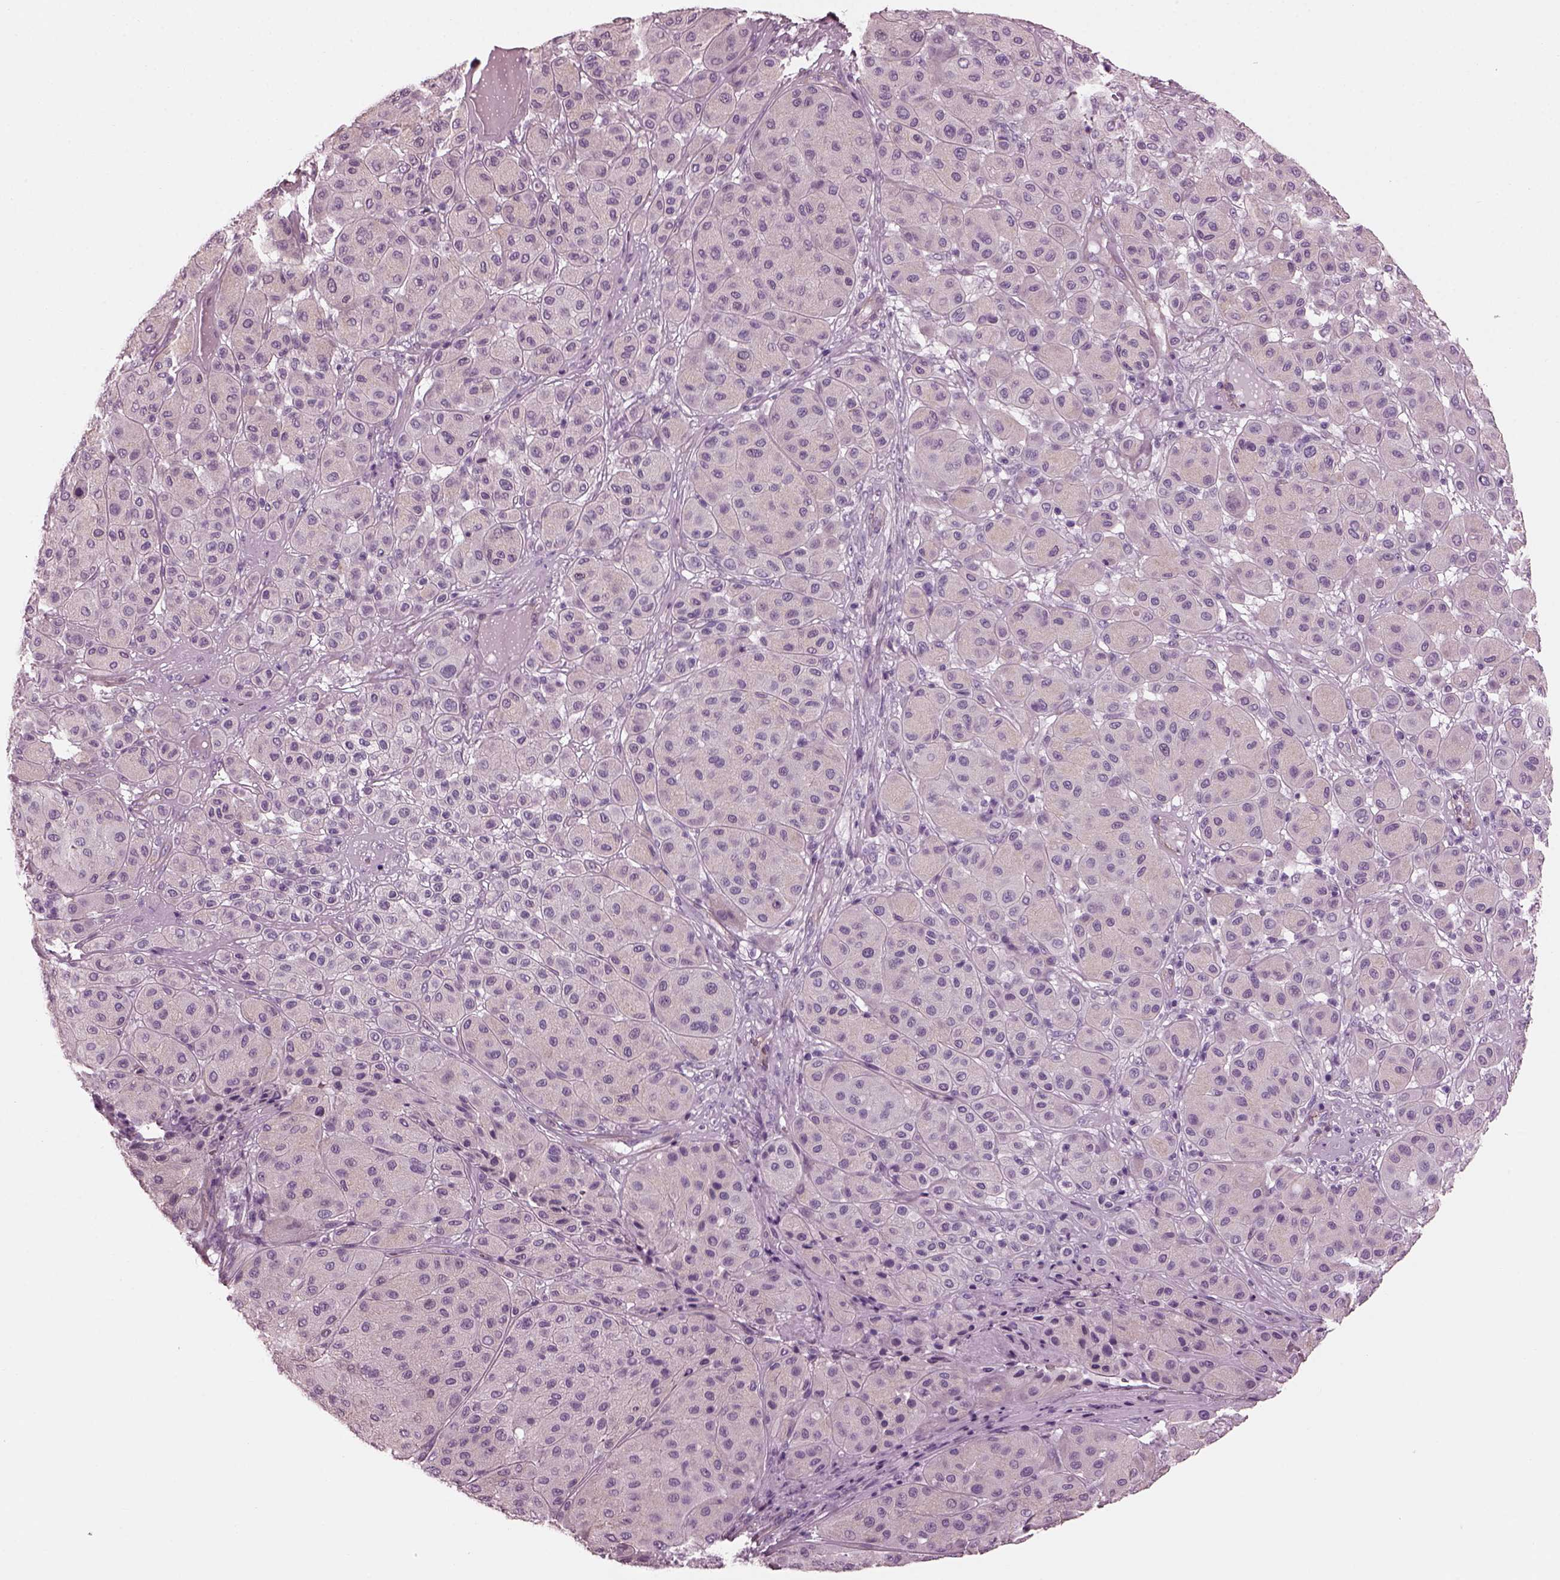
{"staining": {"intensity": "negative", "quantity": "none", "location": "none"}, "tissue": "melanoma", "cell_type": "Tumor cells", "image_type": "cancer", "snomed": [{"axis": "morphology", "description": "Malignant melanoma, Metastatic site"}, {"axis": "topography", "description": "Smooth muscle"}], "caption": "Immunohistochemistry (IHC) micrograph of human malignant melanoma (metastatic site) stained for a protein (brown), which displays no positivity in tumor cells.", "gene": "BFSP1", "patient": {"sex": "male", "age": 41}}